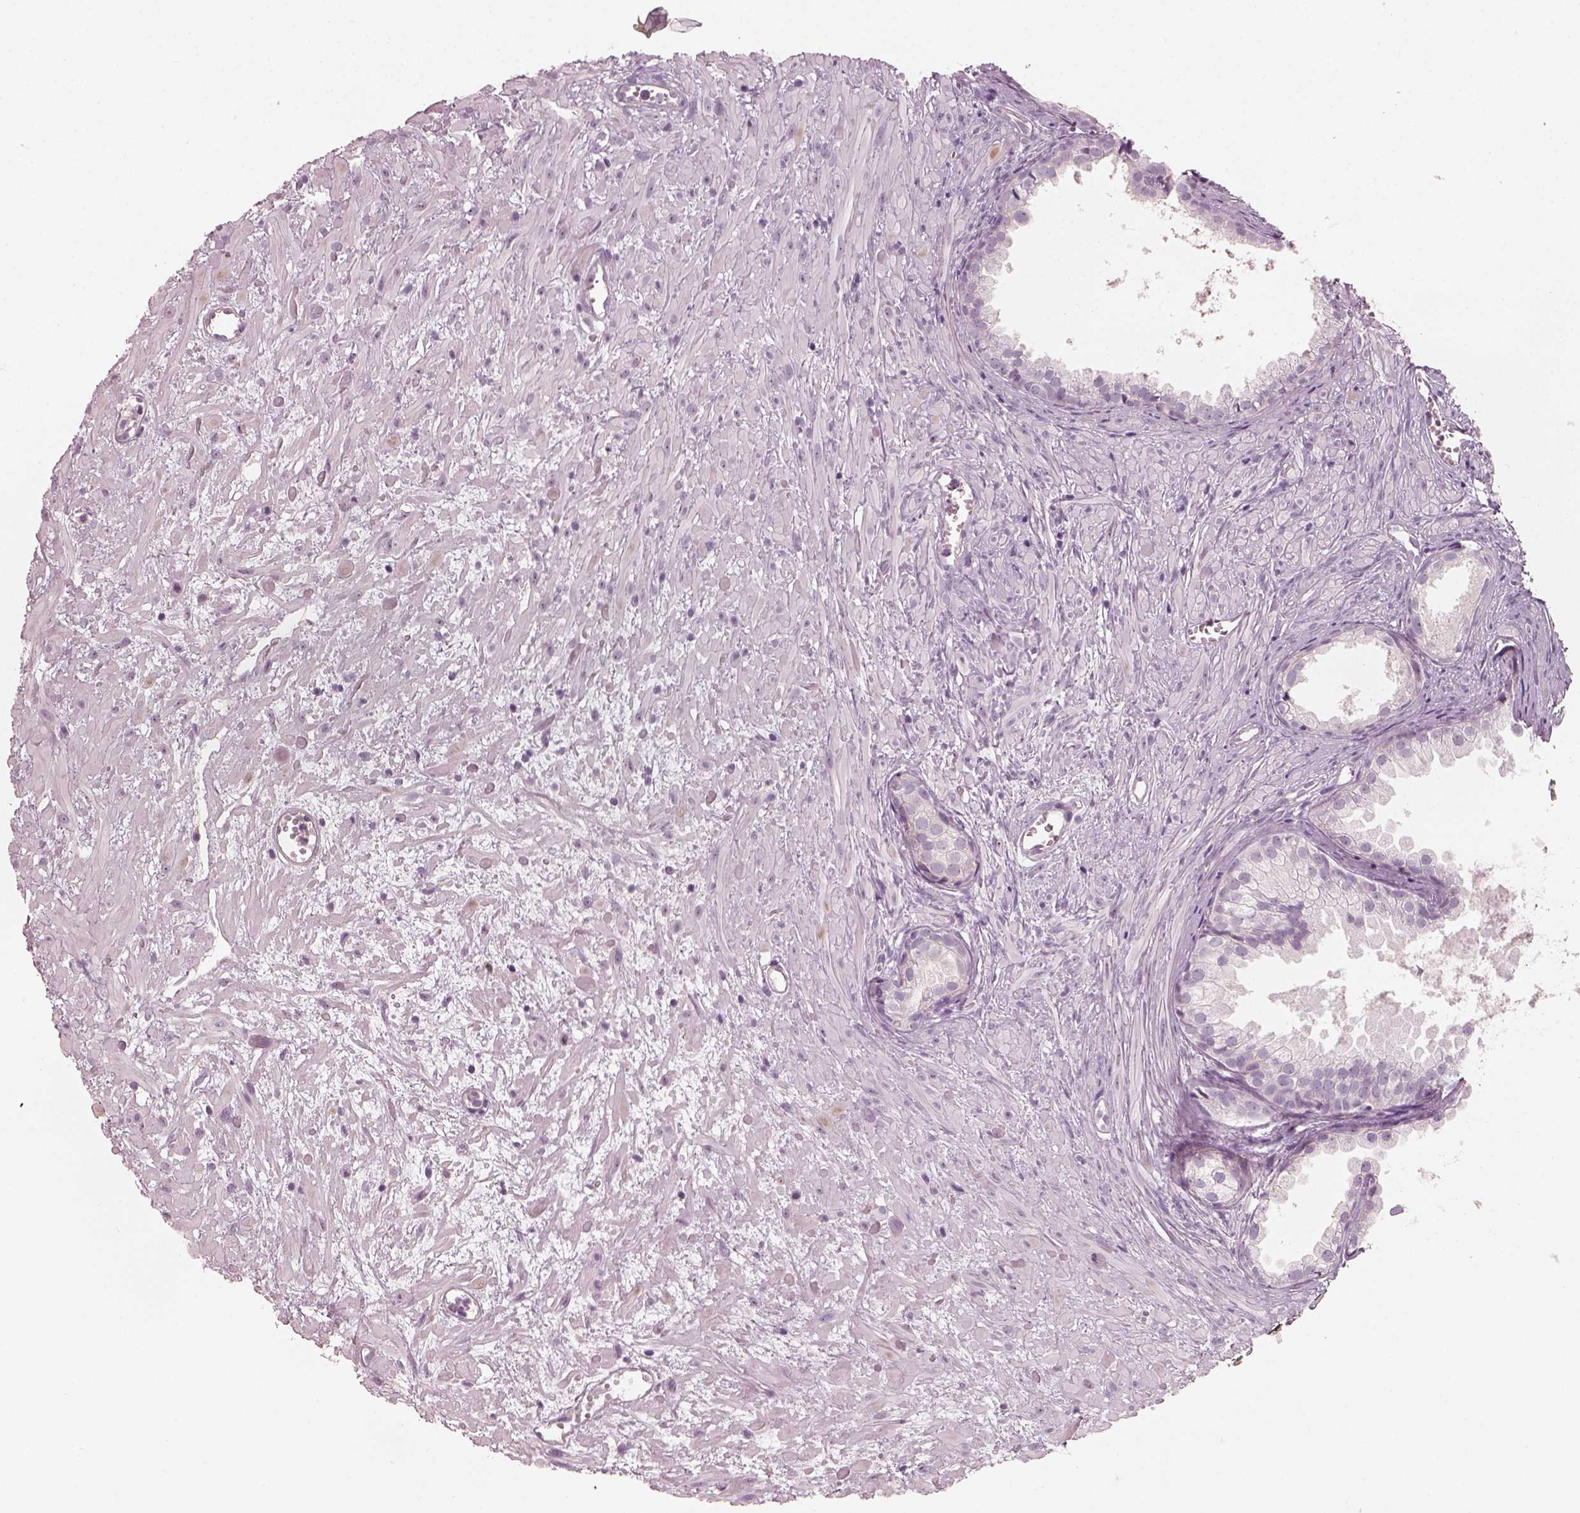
{"staining": {"intensity": "negative", "quantity": "none", "location": "none"}, "tissue": "prostate cancer", "cell_type": "Tumor cells", "image_type": "cancer", "snomed": [{"axis": "morphology", "description": "Adenocarcinoma, High grade"}, {"axis": "topography", "description": "Prostate"}], "caption": "IHC of human prostate cancer (adenocarcinoma (high-grade)) shows no positivity in tumor cells. Brightfield microscopy of IHC stained with DAB (brown) and hematoxylin (blue), captured at high magnification.", "gene": "CDS1", "patient": {"sex": "male", "age": 79}}